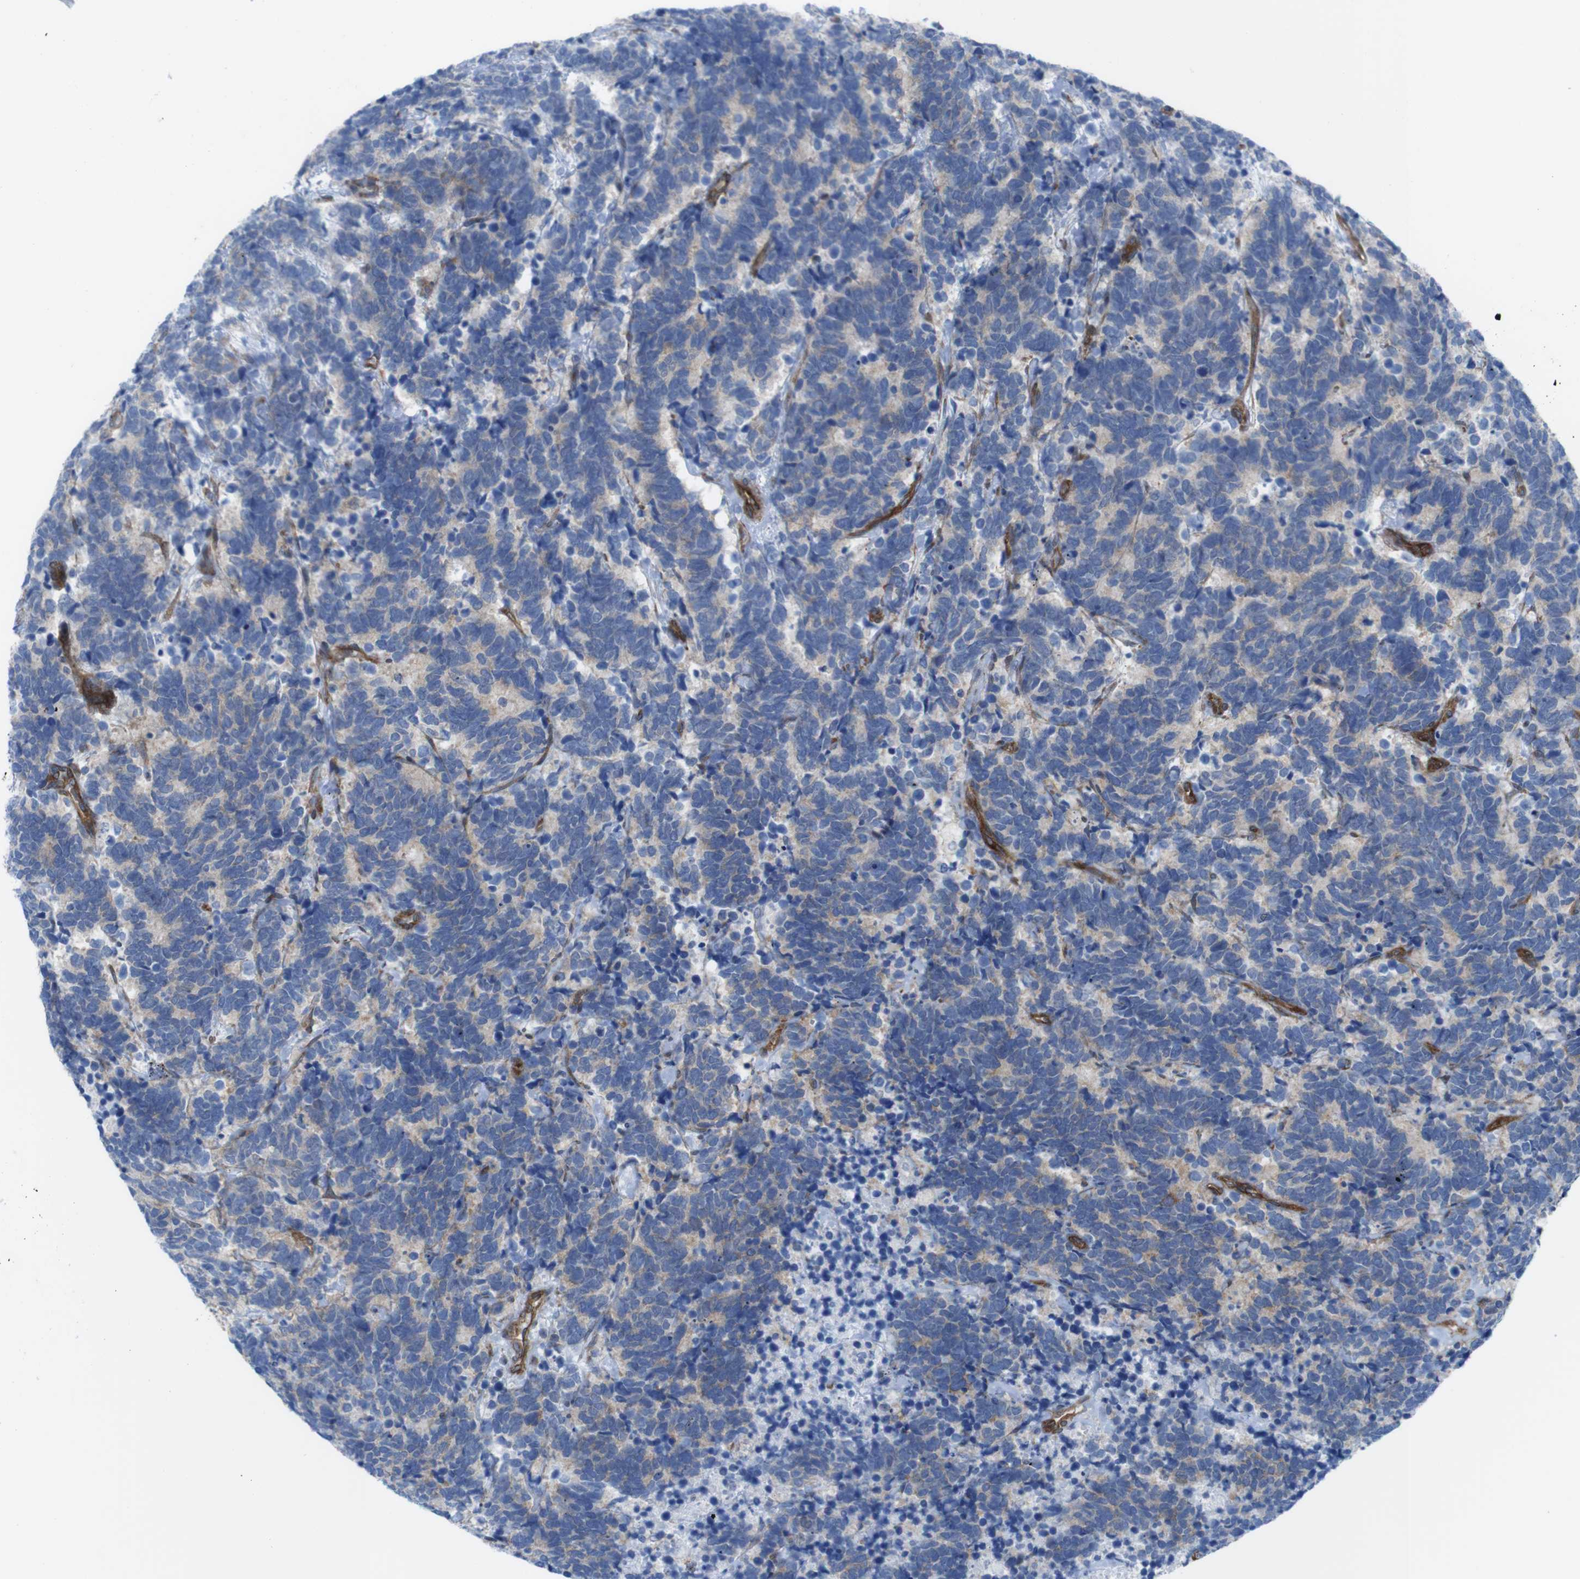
{"staining": {"intensity": "weak", "quantity": "<25%", "location": "cytoplasmic/membranous"}, "tissue": "carcinoid", "cell_type": "Tumor cells", "image_type": "cancer", "snomed": [{"axis": "morphology", "description": "Carcinoma, NOS"}, {"axis": "morphology", "description": "Carcinoid, malignant, NOS"}, {"axis": "topography", "description": "Urinary bladder"}], "caption": "Human carcinoid stained for a protein using immunohistochemistry (IHC) reveals no positivity in tumor cells.", "gene": "DIAPH2", "patient": {"sex": "male", "age": 57}}